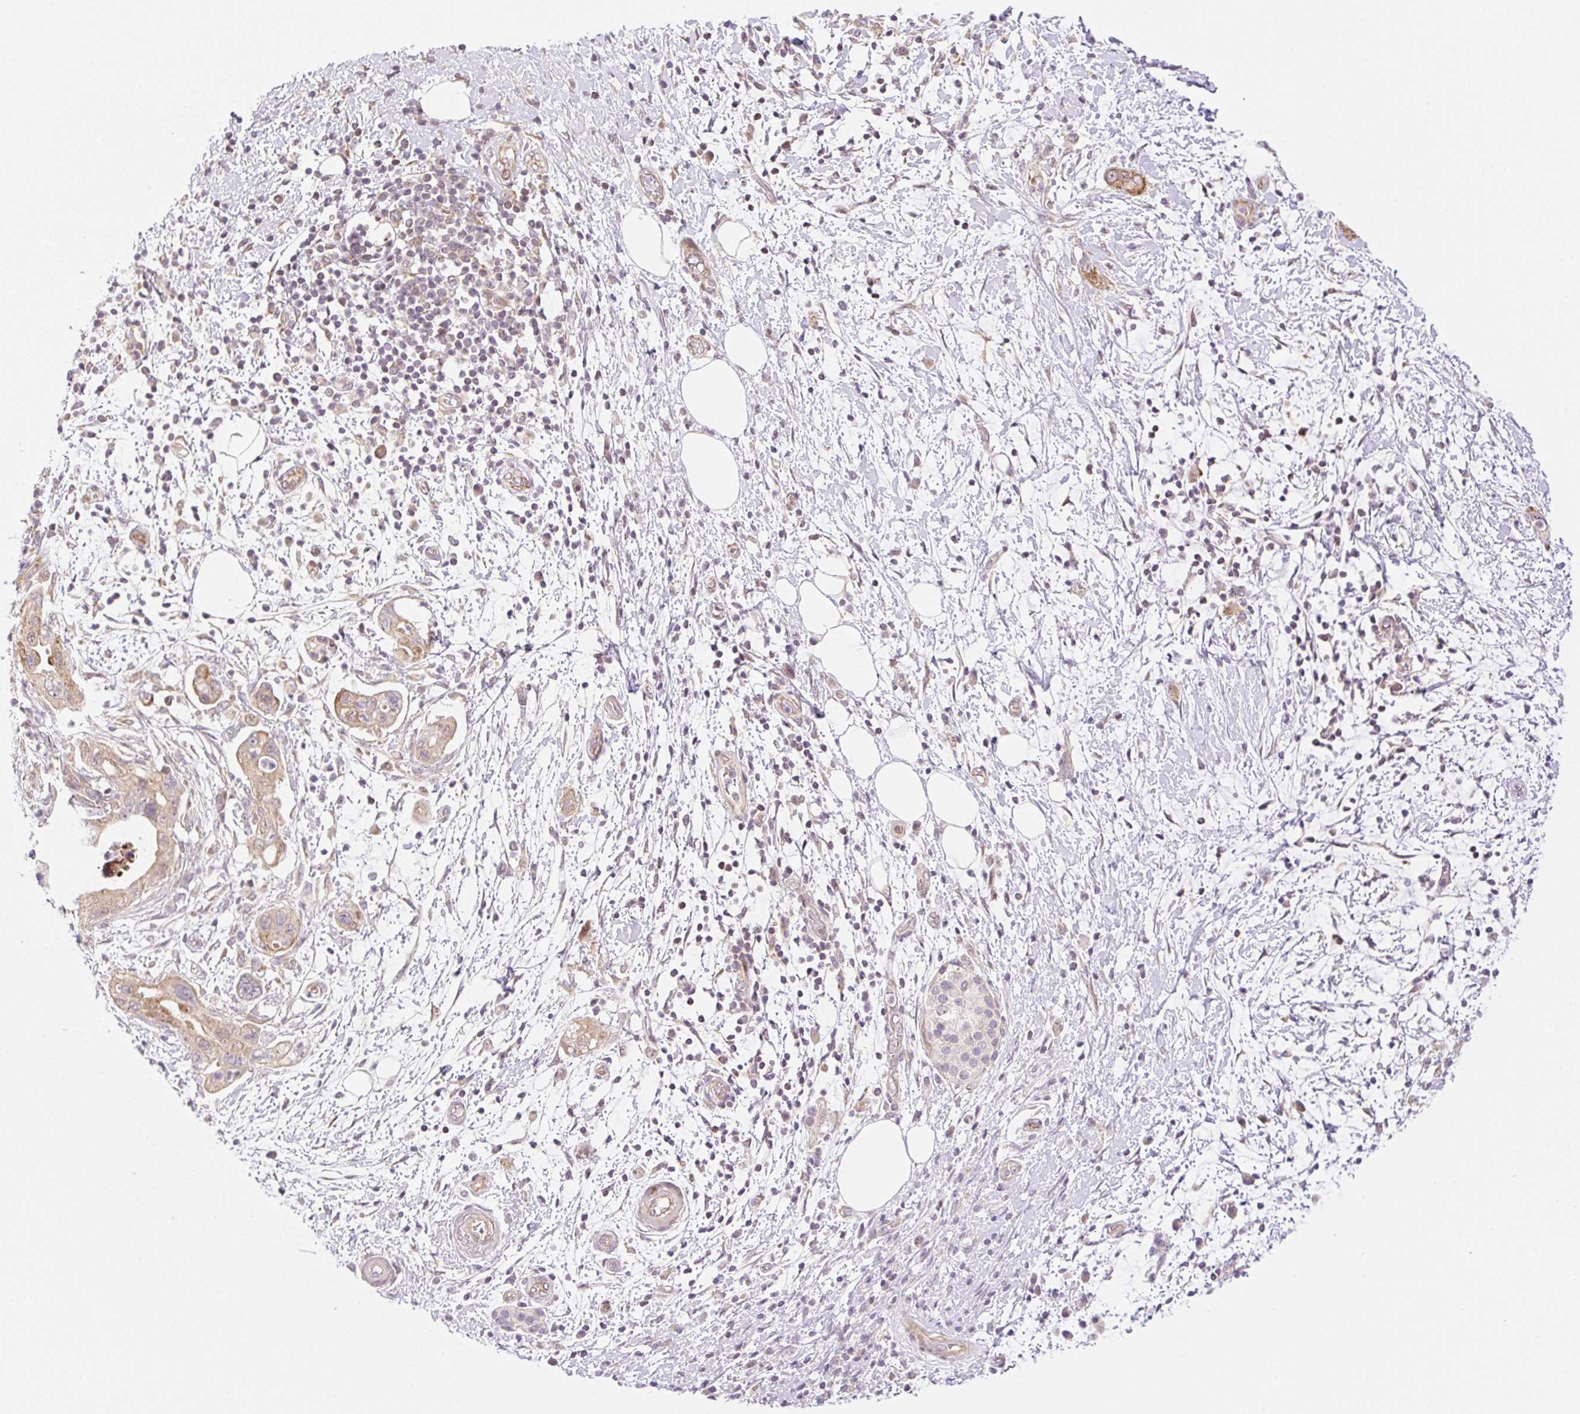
{"staining": {"intensity": "moderate", "quantity": "<25%", "location": "cytoplasmic/membranous"}, "tissue": "pancreatic cancer", "cell_type": "Tumor cells", "image_type": "cancer", "snomed": [{"axis": "morphology", "description": "Adenocarcinoma, NOS"}, {"axis": "topography", "description": "Pancreas"}], "caption": "Adenocarcinoma (pancreatic) tissue reveals moderate cytoplasmic/membranous positivity in approximately <25% of tumor cells Nuclei are stained in blue.", "gene": "ZNF394", "patient": {"sex": "female", "age": 73}}